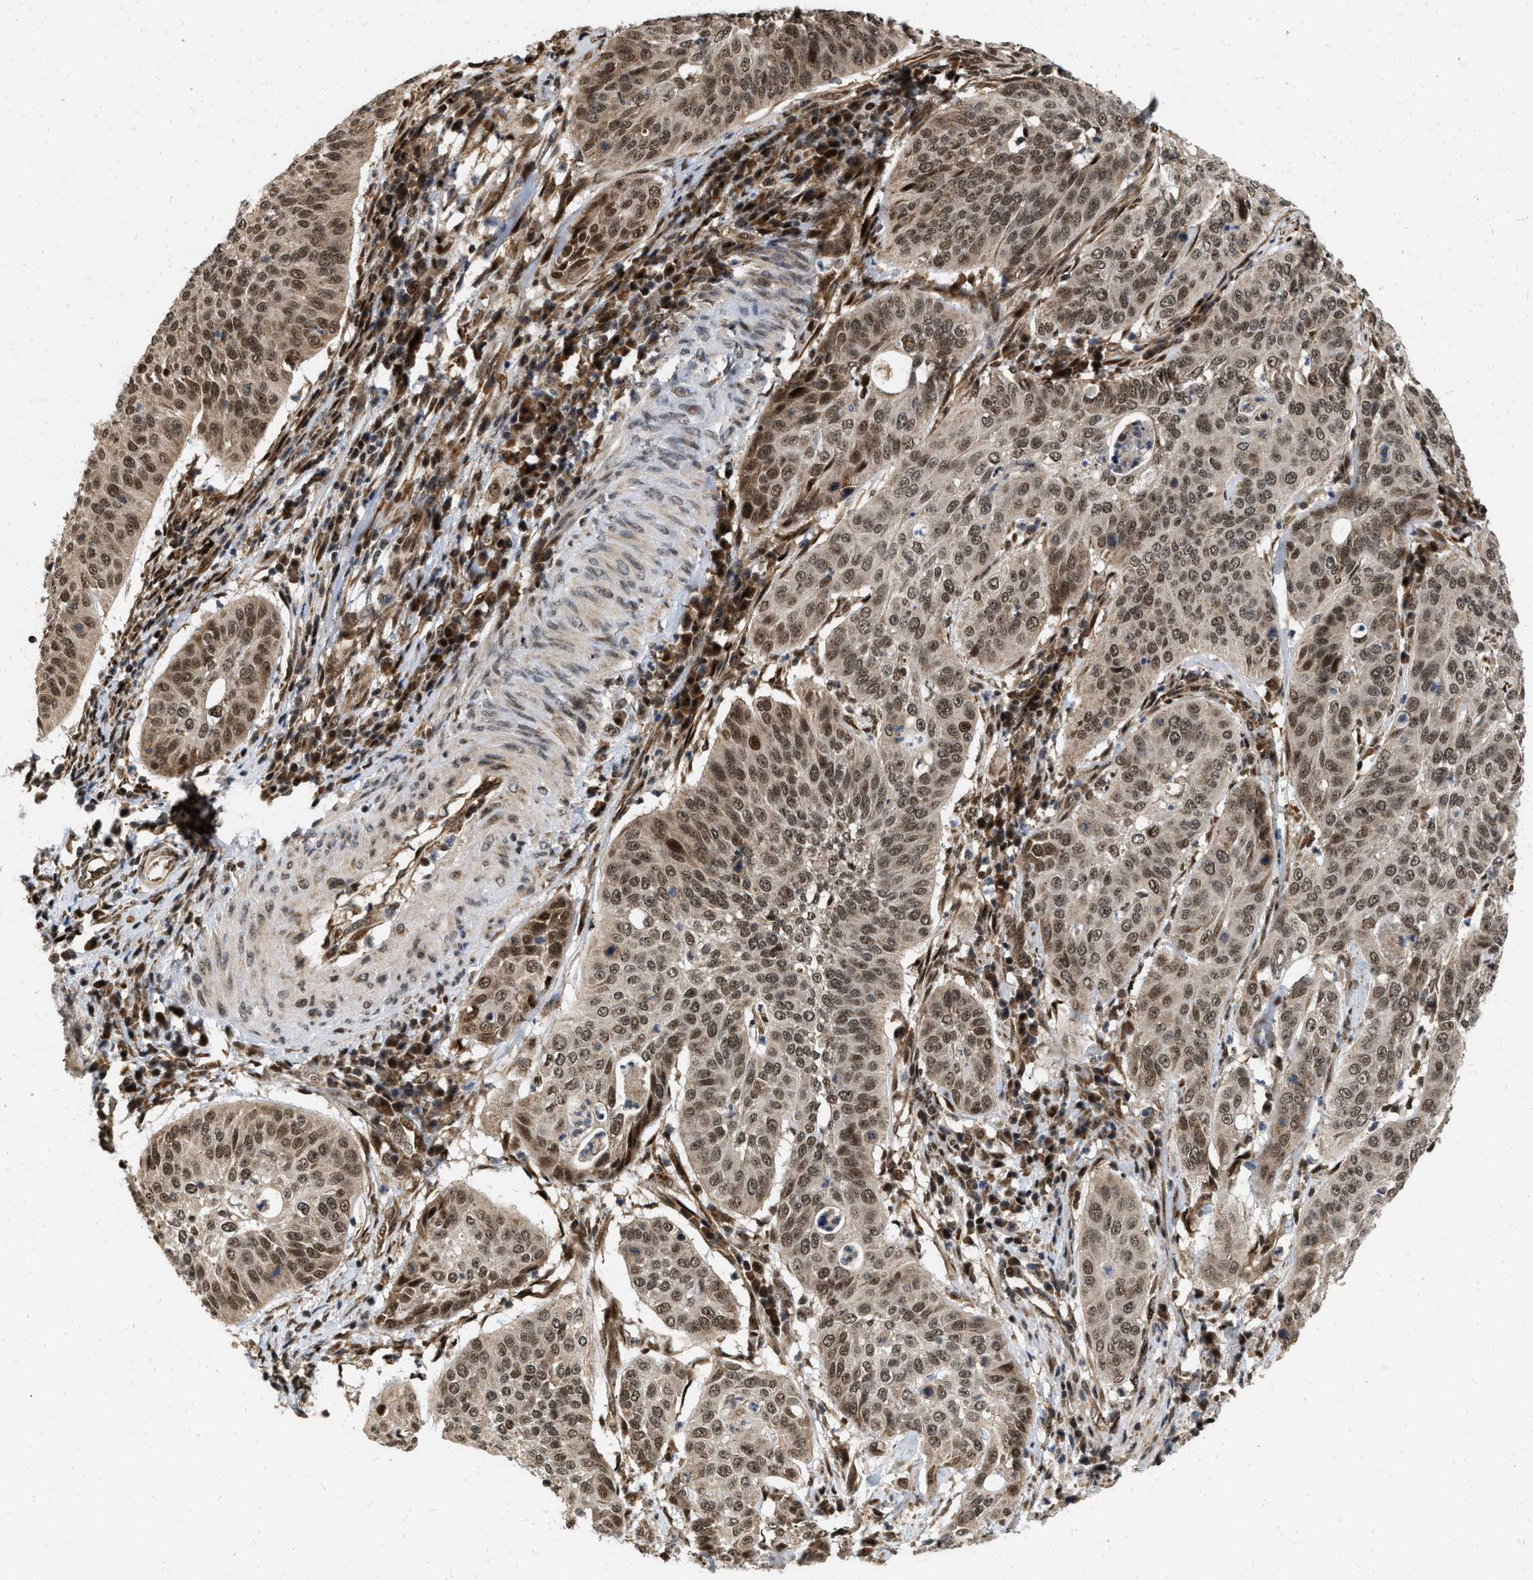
{"staining": {"intensity": "strong", "quantity": ">75%", "location": "nuclear"}, "tissue": "cervical cancer", "cell_type": "Tumor cells", "image_type": "cancer", "snomed": [{"axis": "morphology", "description": "Normal tissue, NOS"}, {"axis": "morphology", "description": "Squamous cell carcinoma, NOS"}, {"axis": "topography", "description": "Cervix"}], "caption": "Cervical squamous cell carcinoma was stained to show a protein in brown. There is high levels of strong nuclear expression in about >75% of tumor cells. (brown staining indicates protein expression, while blue staining denotes nuclei).", "gene": "ANKRD11", "patient": {"sex": "female", "age": 39}}